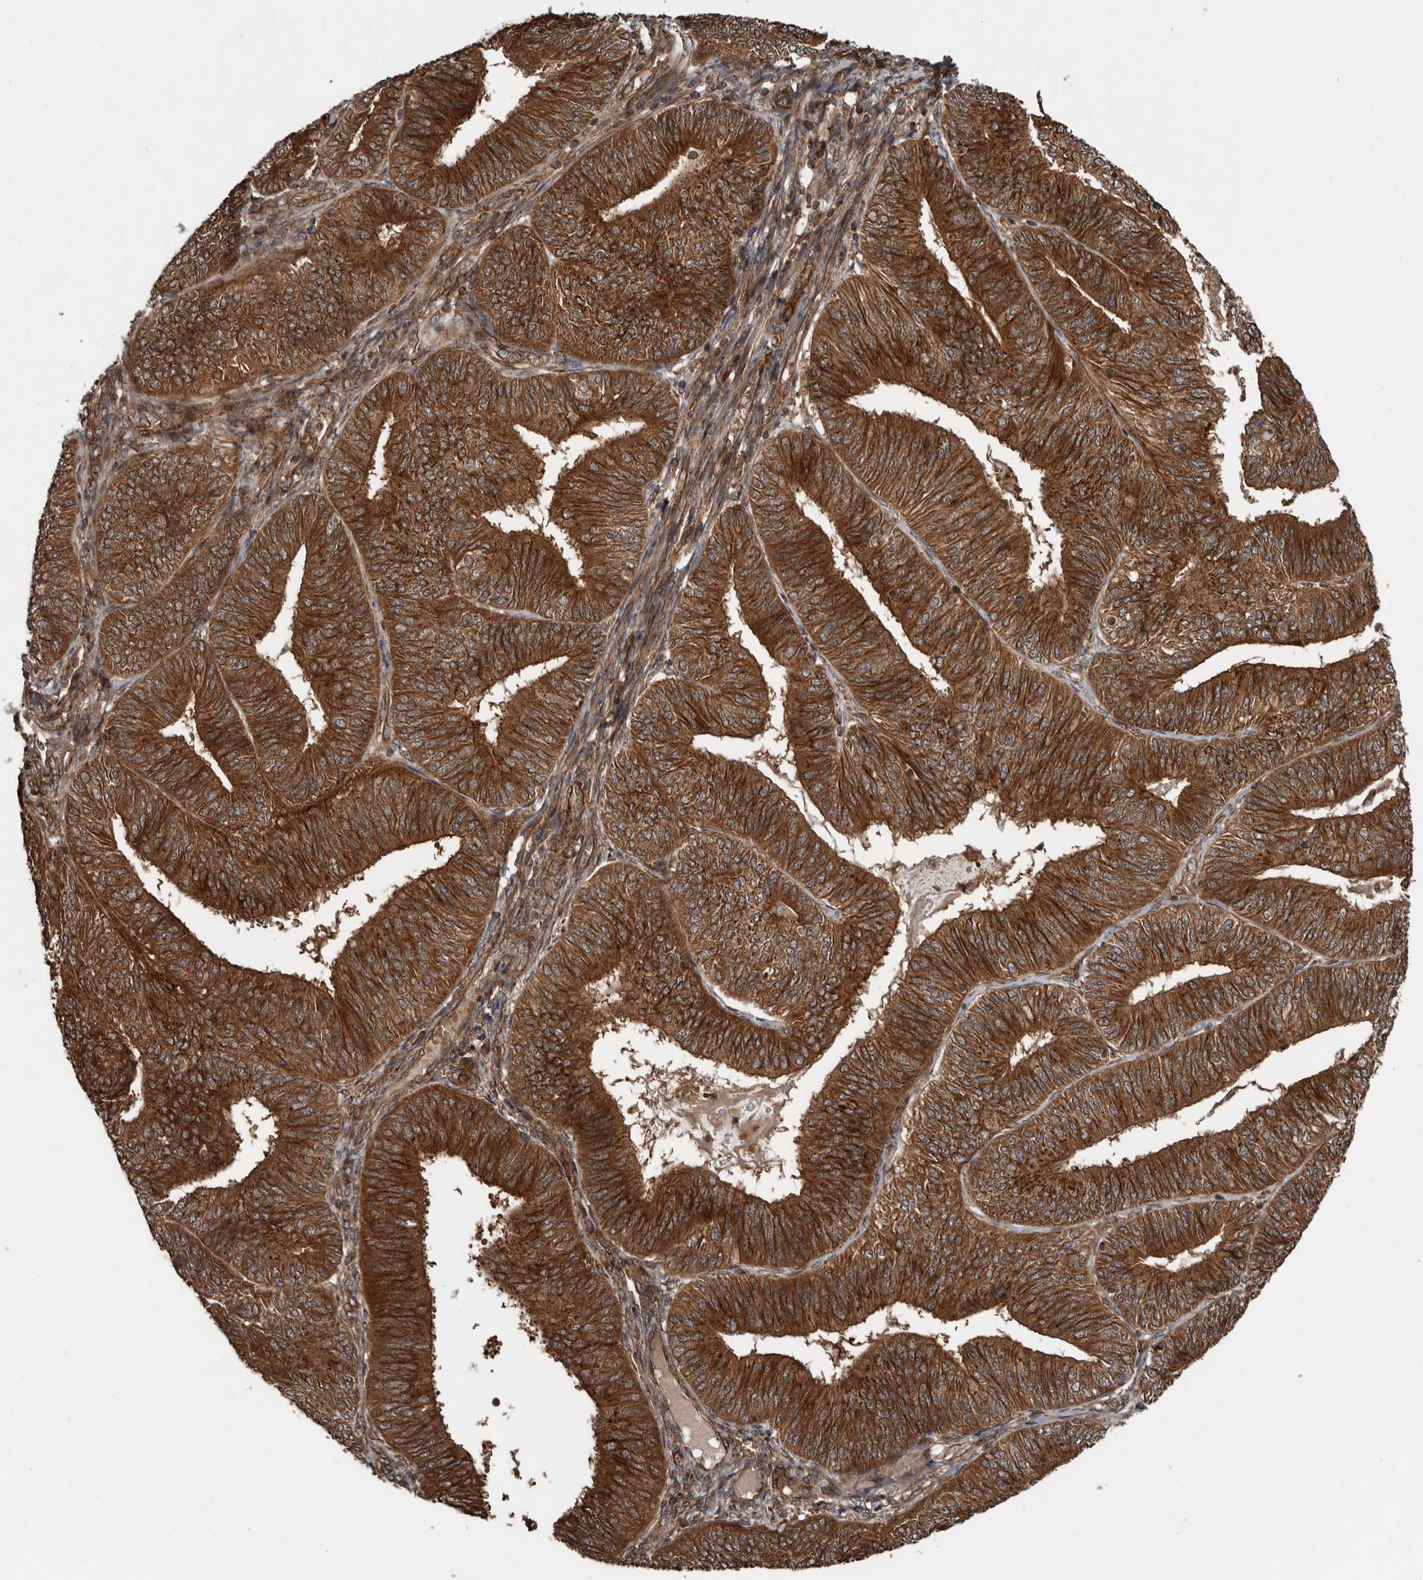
{"staining": {"intensity": "strong", "quantity": ">75%", "location": "cytoplasmic/membranous"}, "tissue": "endometrial cancer", "cell_type": "Tumor cells", "image_type": "cancer", "snomed": [{"axis": "morphology", "description": "Adenocarcinoma, NOS"}, {"axis": "topography", "description": "Endometrium"}], "caption": "An immunohistochemistry (IHC) micrograph of tumor tissue is shown. Protein staining in brown shows strong cytoplasmic/membranous positivity in endometrial cancer within tumor cells.", "gene": "CCDC190", "patient": {"sex": "female", "age": 58}}